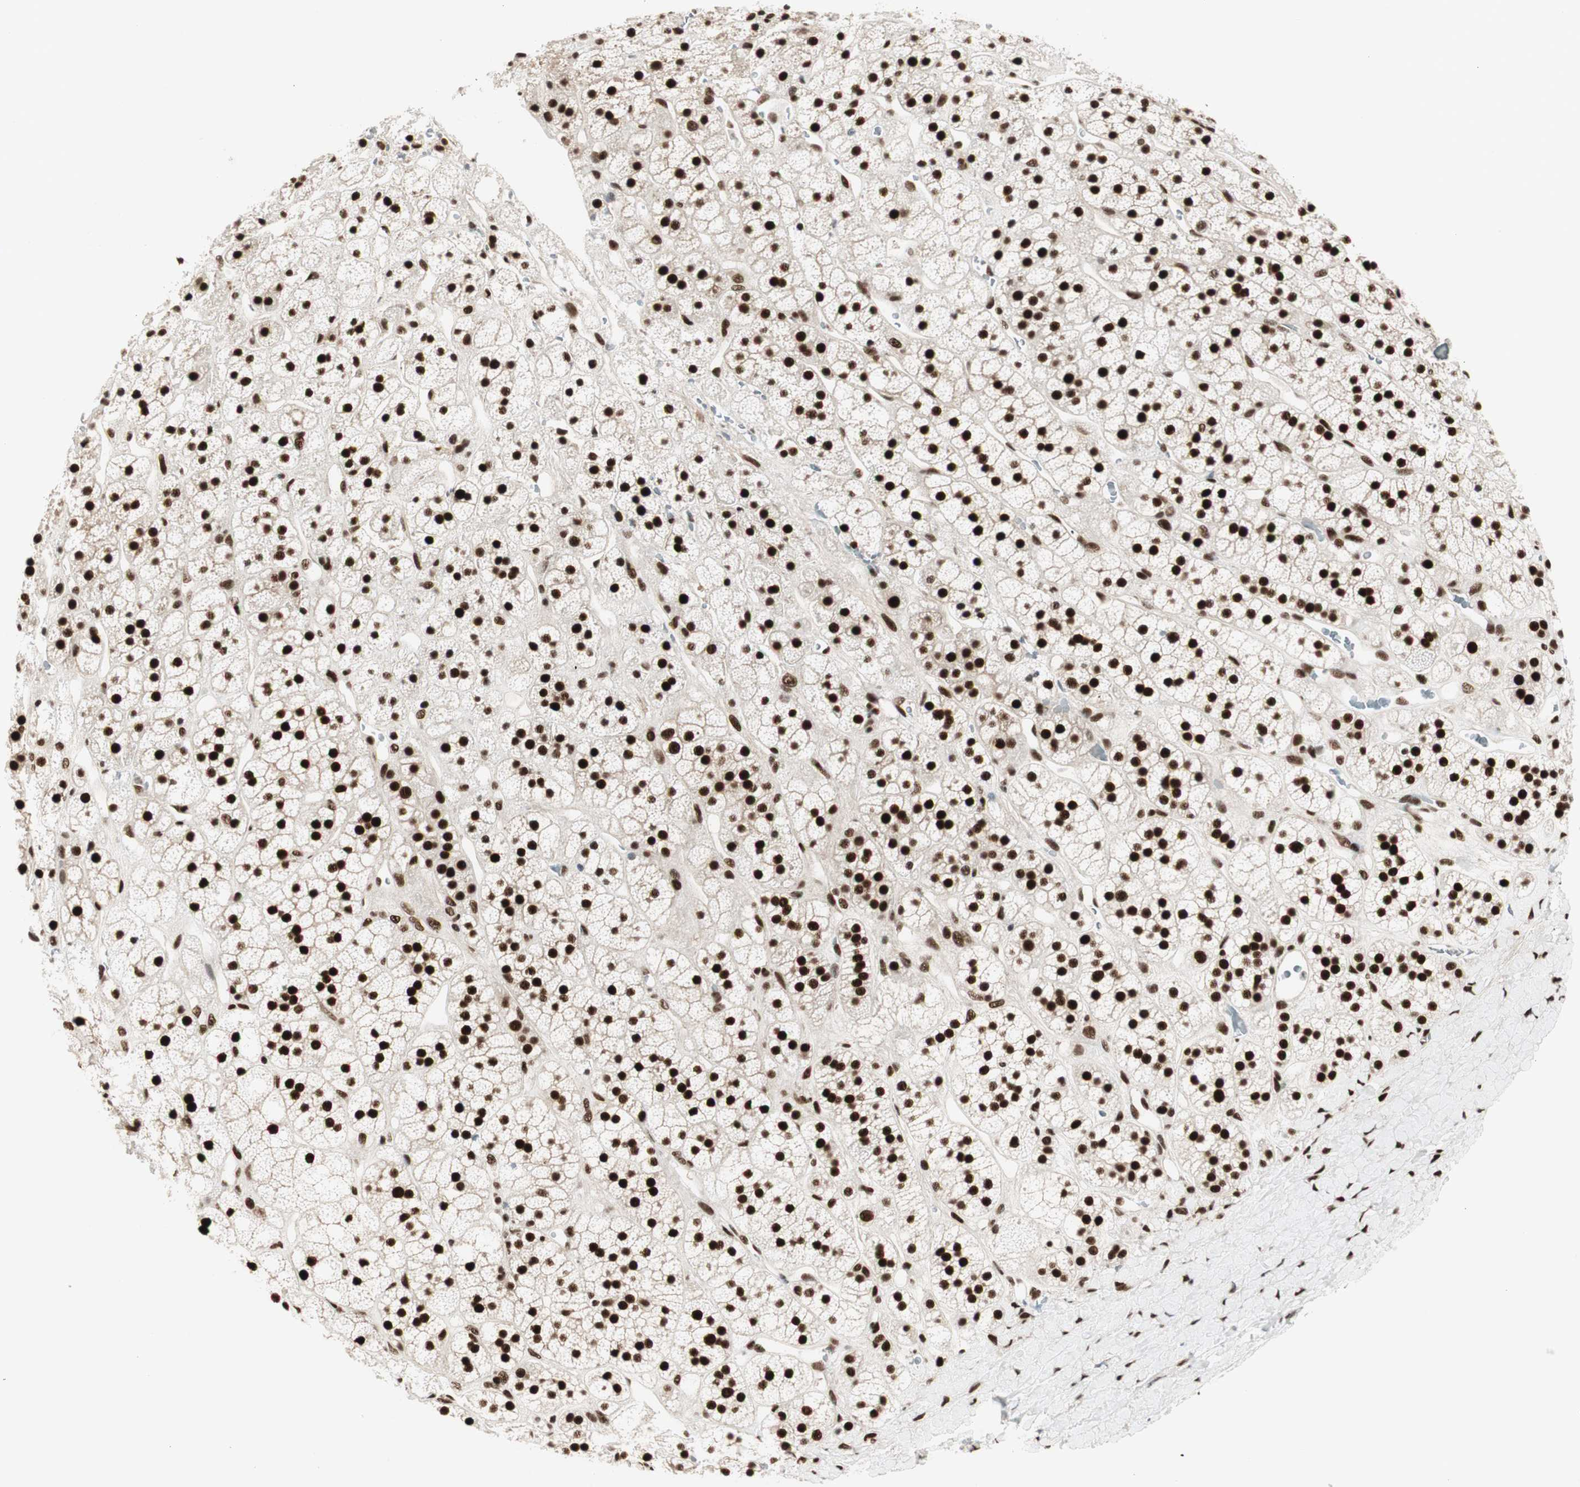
{"staining": {"intensity": "strong", "quantity": ">75%", "location": "nuclear"}, "tissue": "adrenal gland", "cell_type": "Glandular cells", "image_type": "normal", "snomed": [{"axis": "morphology", "description": "Normal tissue, NOS"}, {"axis": "topography", "description": "Adrenal gland"}], "caption": "Glandular cells display high levels of strong nuclear expression in about >75% of cells in normal adrenal gland.", "gene": "HEXIM1", "patient": {"sex": "male", "age": 56}}